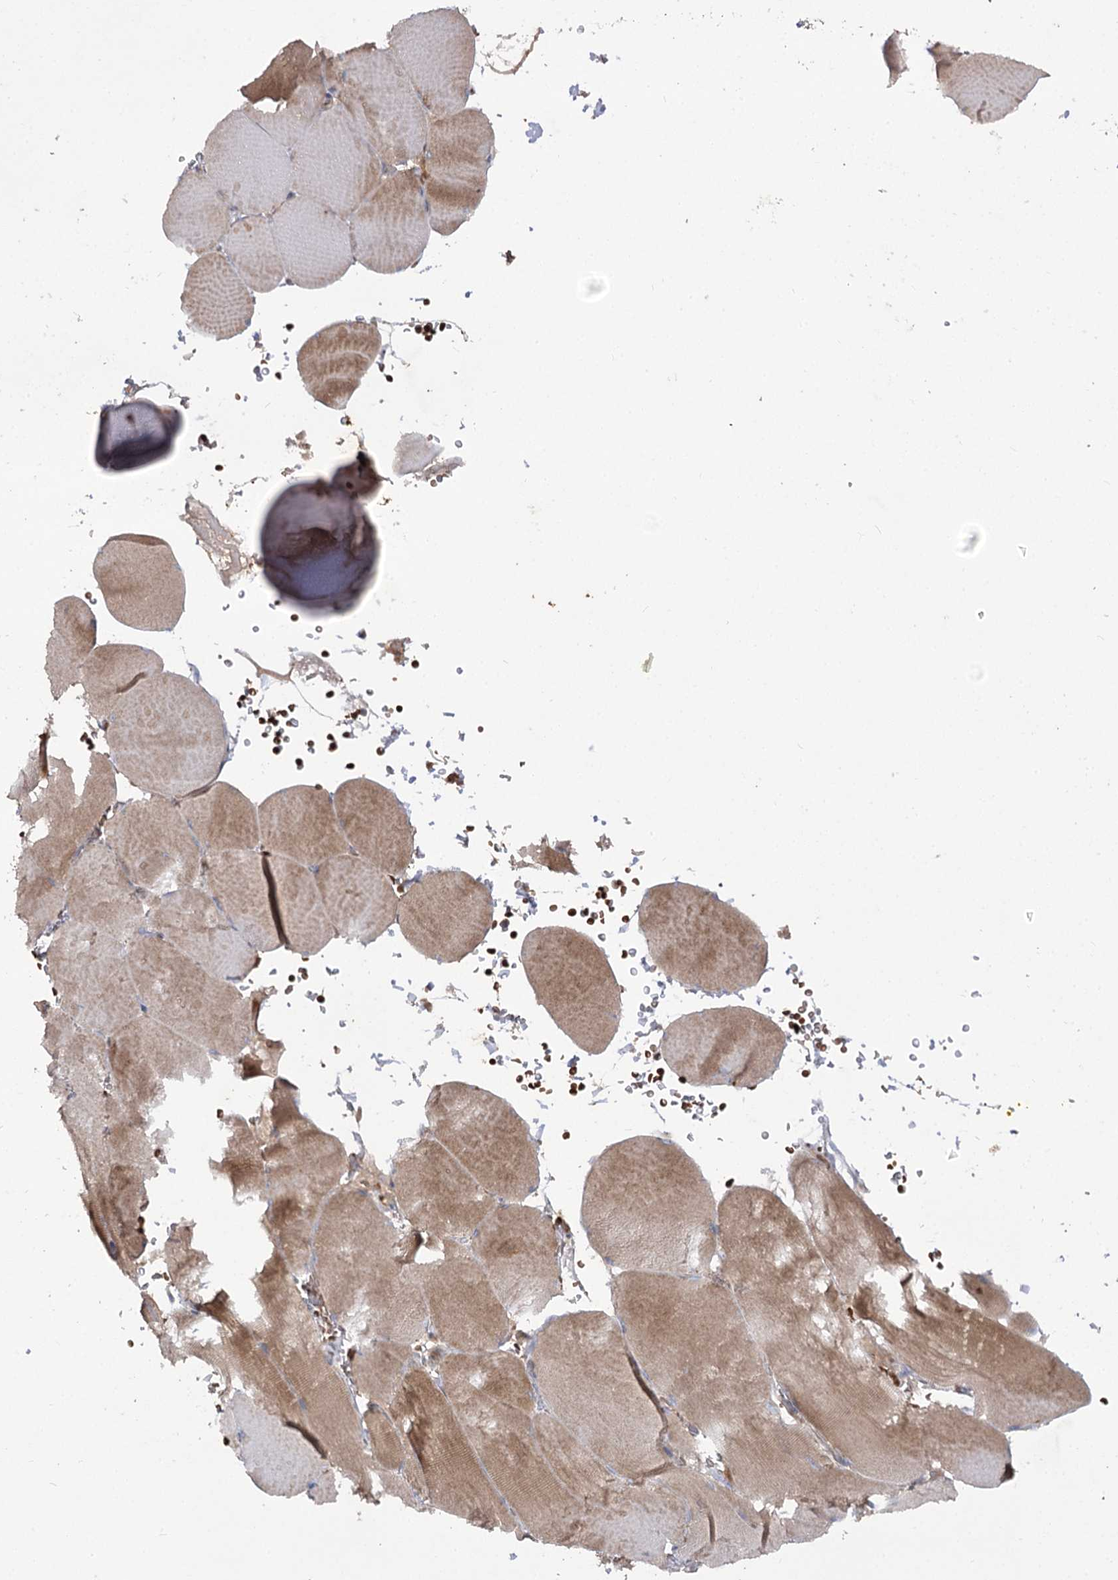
{"staining": {"intensity": "moderate", "quantity": ">75%", "location": "cytoplasmic/membranous"}, "tissue": "skeletal muscle", "cell_type": "Myocytes", "image_type": "normal", "snomed": [{"axis": "morphology", "description": "Normal tissue, NOS"}, {"axis": "topography", "description": "Skeletal muscle"}, {"axis": "topography", "description": "Head-Neck"}], "caption": "Brown immunohistochemical staining in benign human skeletal muscle demonstrates moderate cytoplasmic/membranous staining in about >75% of myocytes.", "gene": "KIAA0825", "patient": {"sex": "male", "age": 66}}